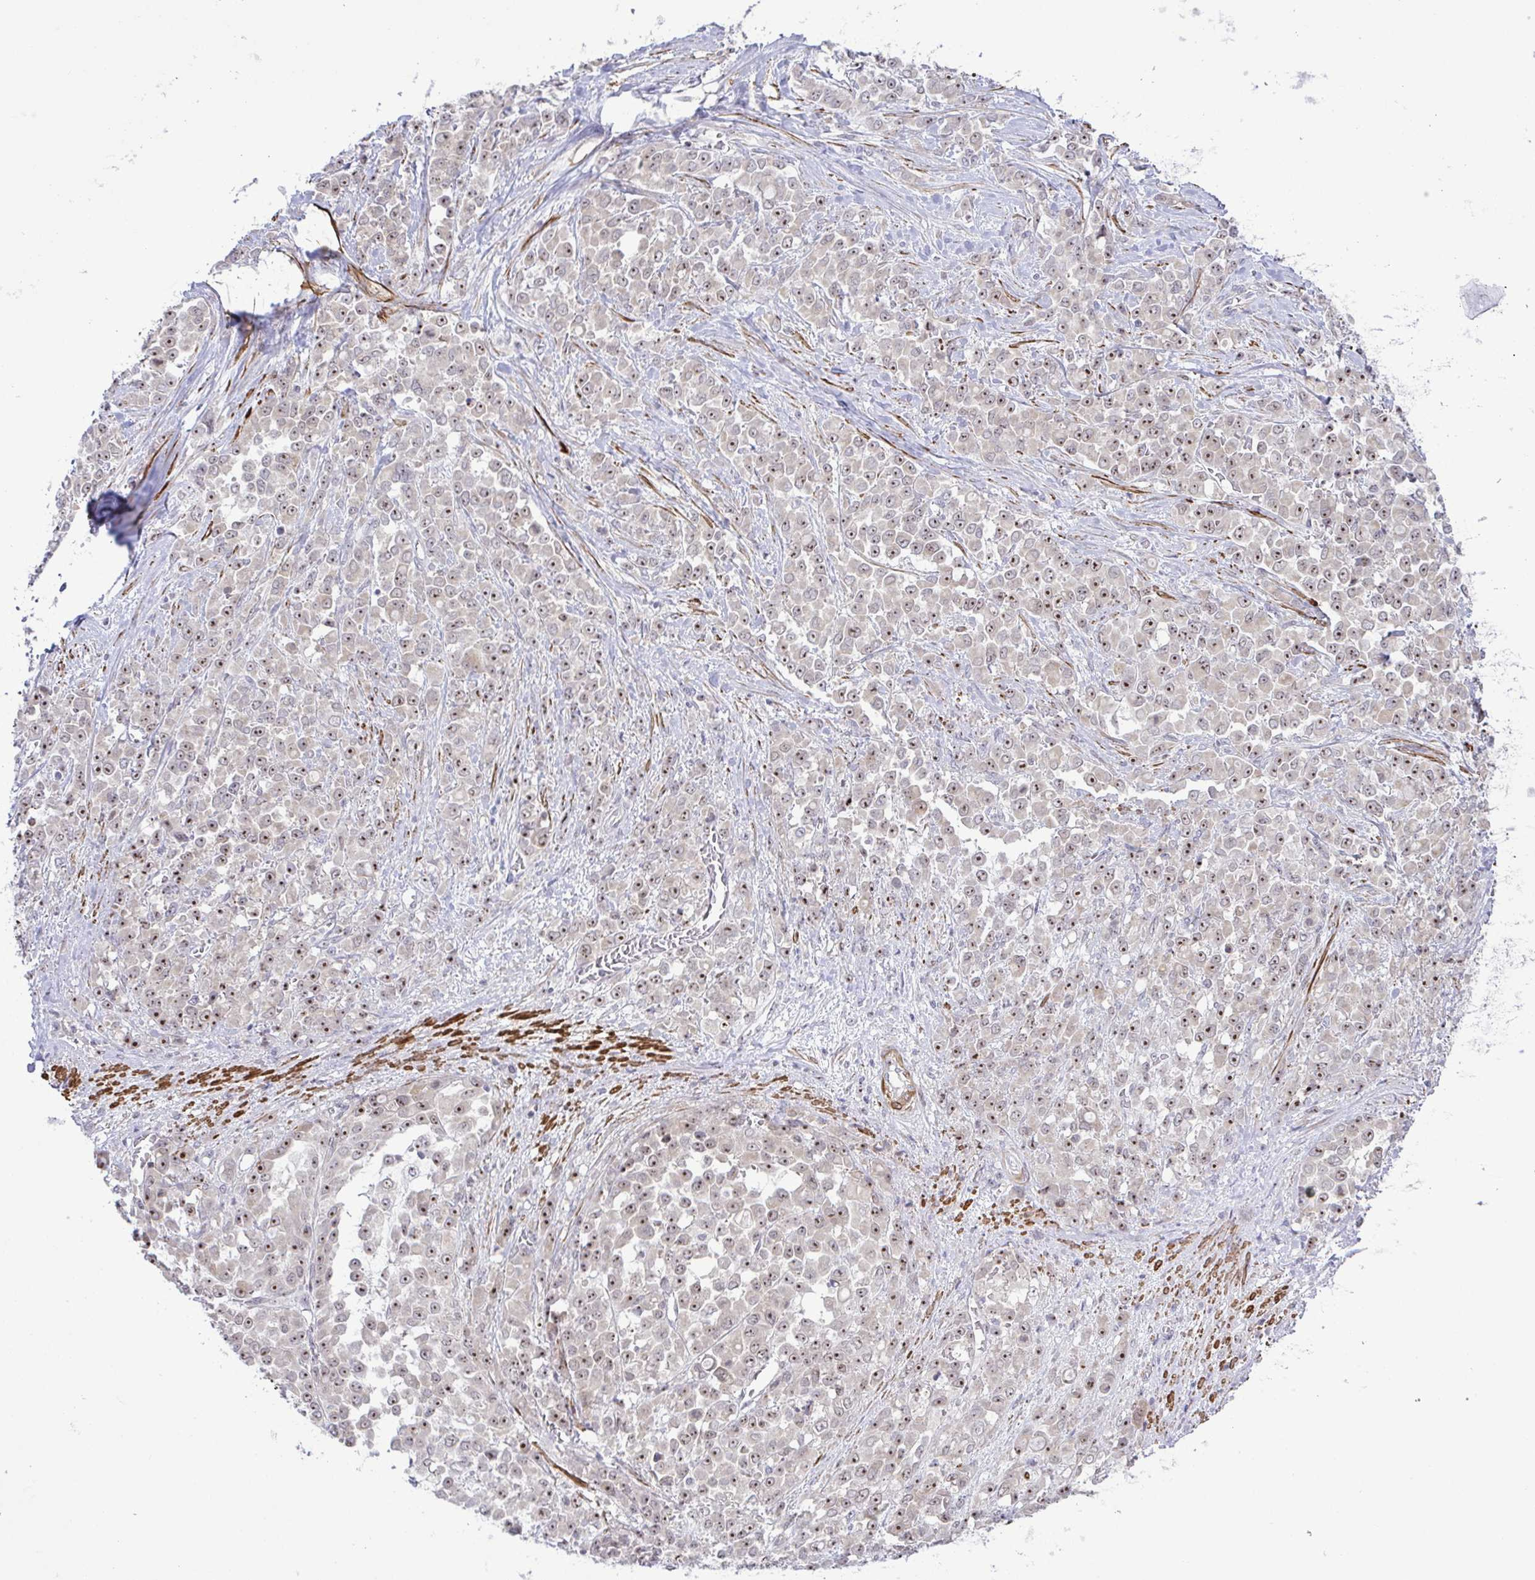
{"staining": {"intensity": "moderate", "quantity": "25%-75%", "location": "nuclear"}, "tissue": "stomach cancer", "cell_type": "Tumor cells", "image_type": "cancer", "snomed": [{"axis": "morphology", "description": "Adenocarcinoma, NOS"}, {"axis": "topography", "description": "Stomach"}], "caption": "DAB (3,3'-diaminobenzidine) immunohistochemical staining of human stomach cancer shows moderate nuclear protein positivity in about 25%-75% of tumor cells.", "gene": "RSL24D1", "patient": {"sex": "female", "age": 76}}